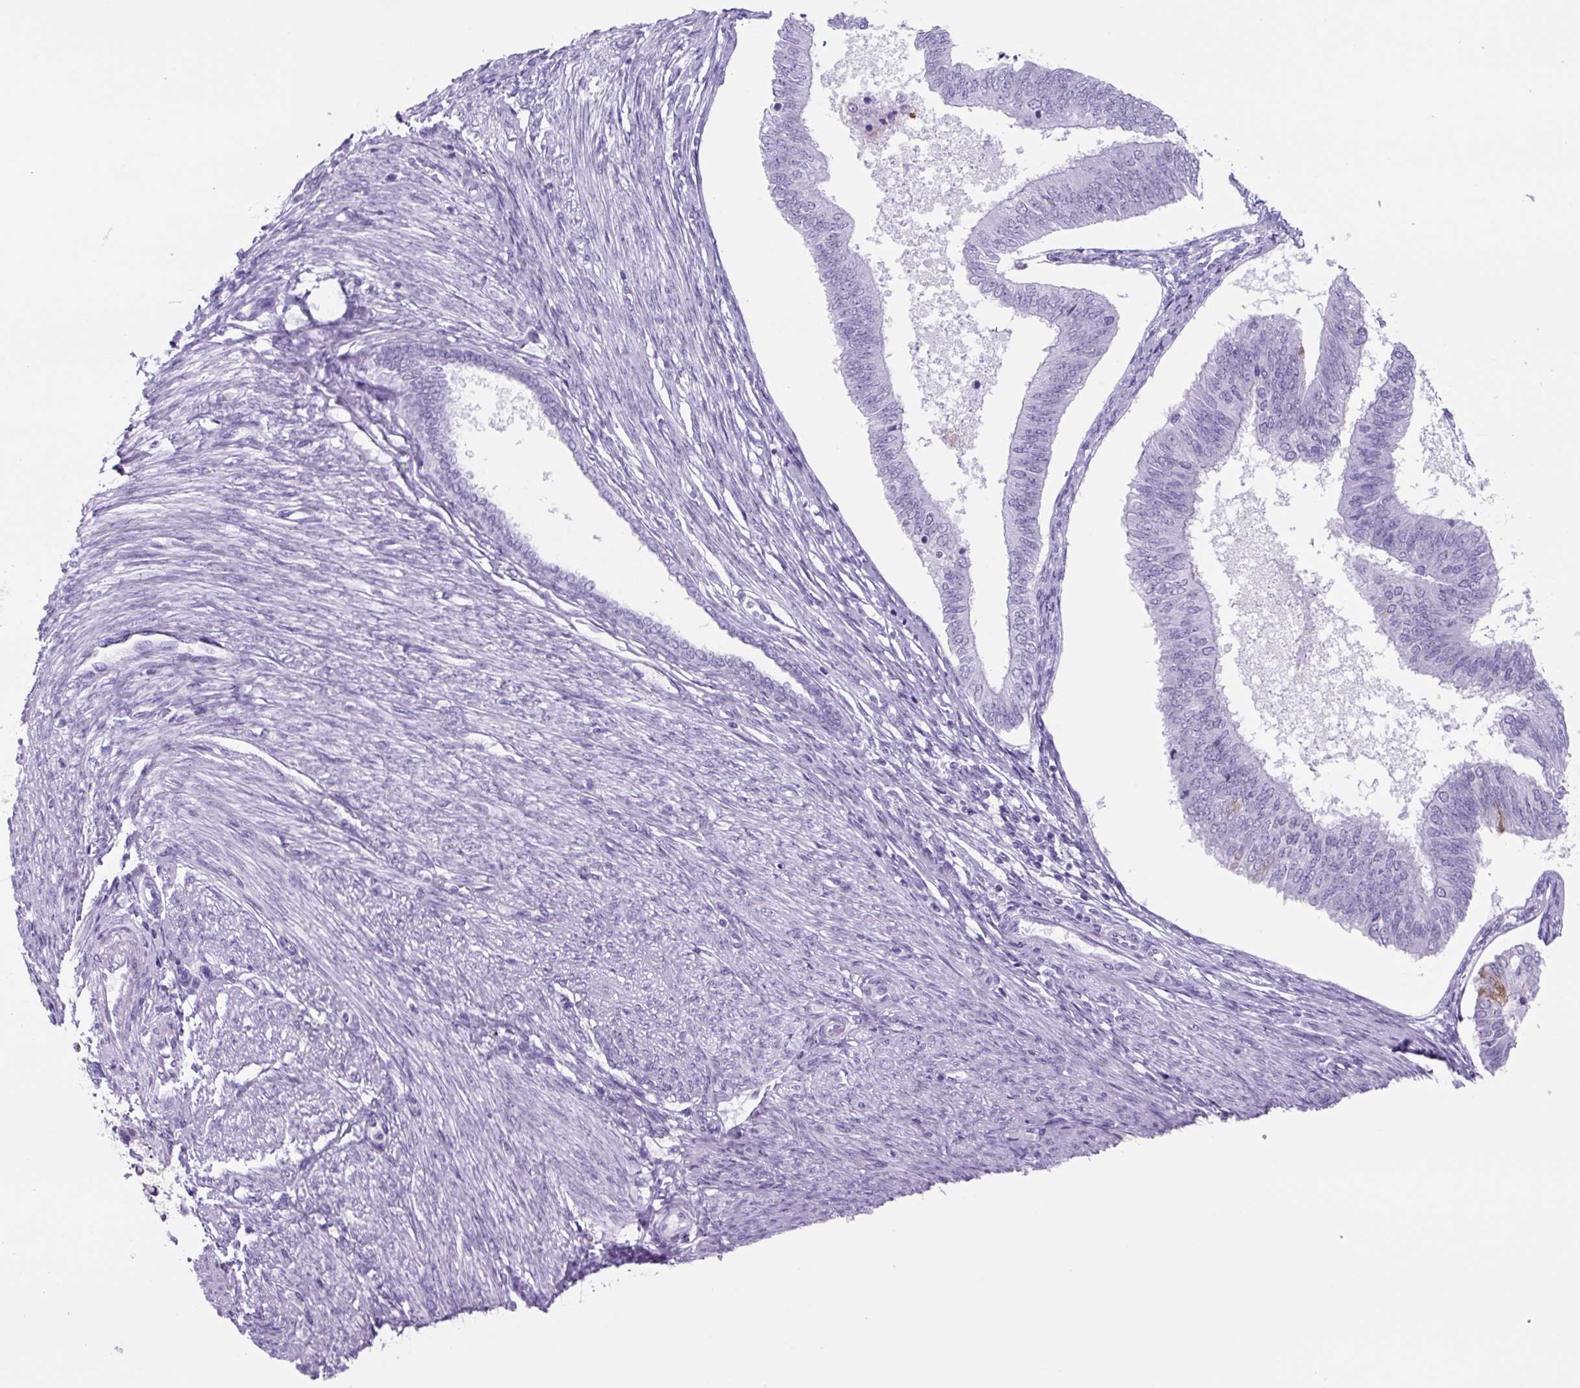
{"staining": {"intensity": "negative", "quantity": "none", "location": "none"}, "tissue": "endometrial cancer", "cell_type": "Tumor cells", "image_type": "cancer", "snomed": [{"axis": "morphology", "description": "Adenocarcinoma, NOS"}, {"axis": "topography", "description": "Endometrium"}], "caption": "There is no significant staining in tumor cells of endometrial cancer (adenocarcinoma). (Stains: DAB (3,3'-diaminobenzidine) IHC with hematoxylin counter stain, Microscopy: brightfield microscopy at high magnification).", "gene": "TNFRSF8", "patient": {"sex": "female", "age": 58}}